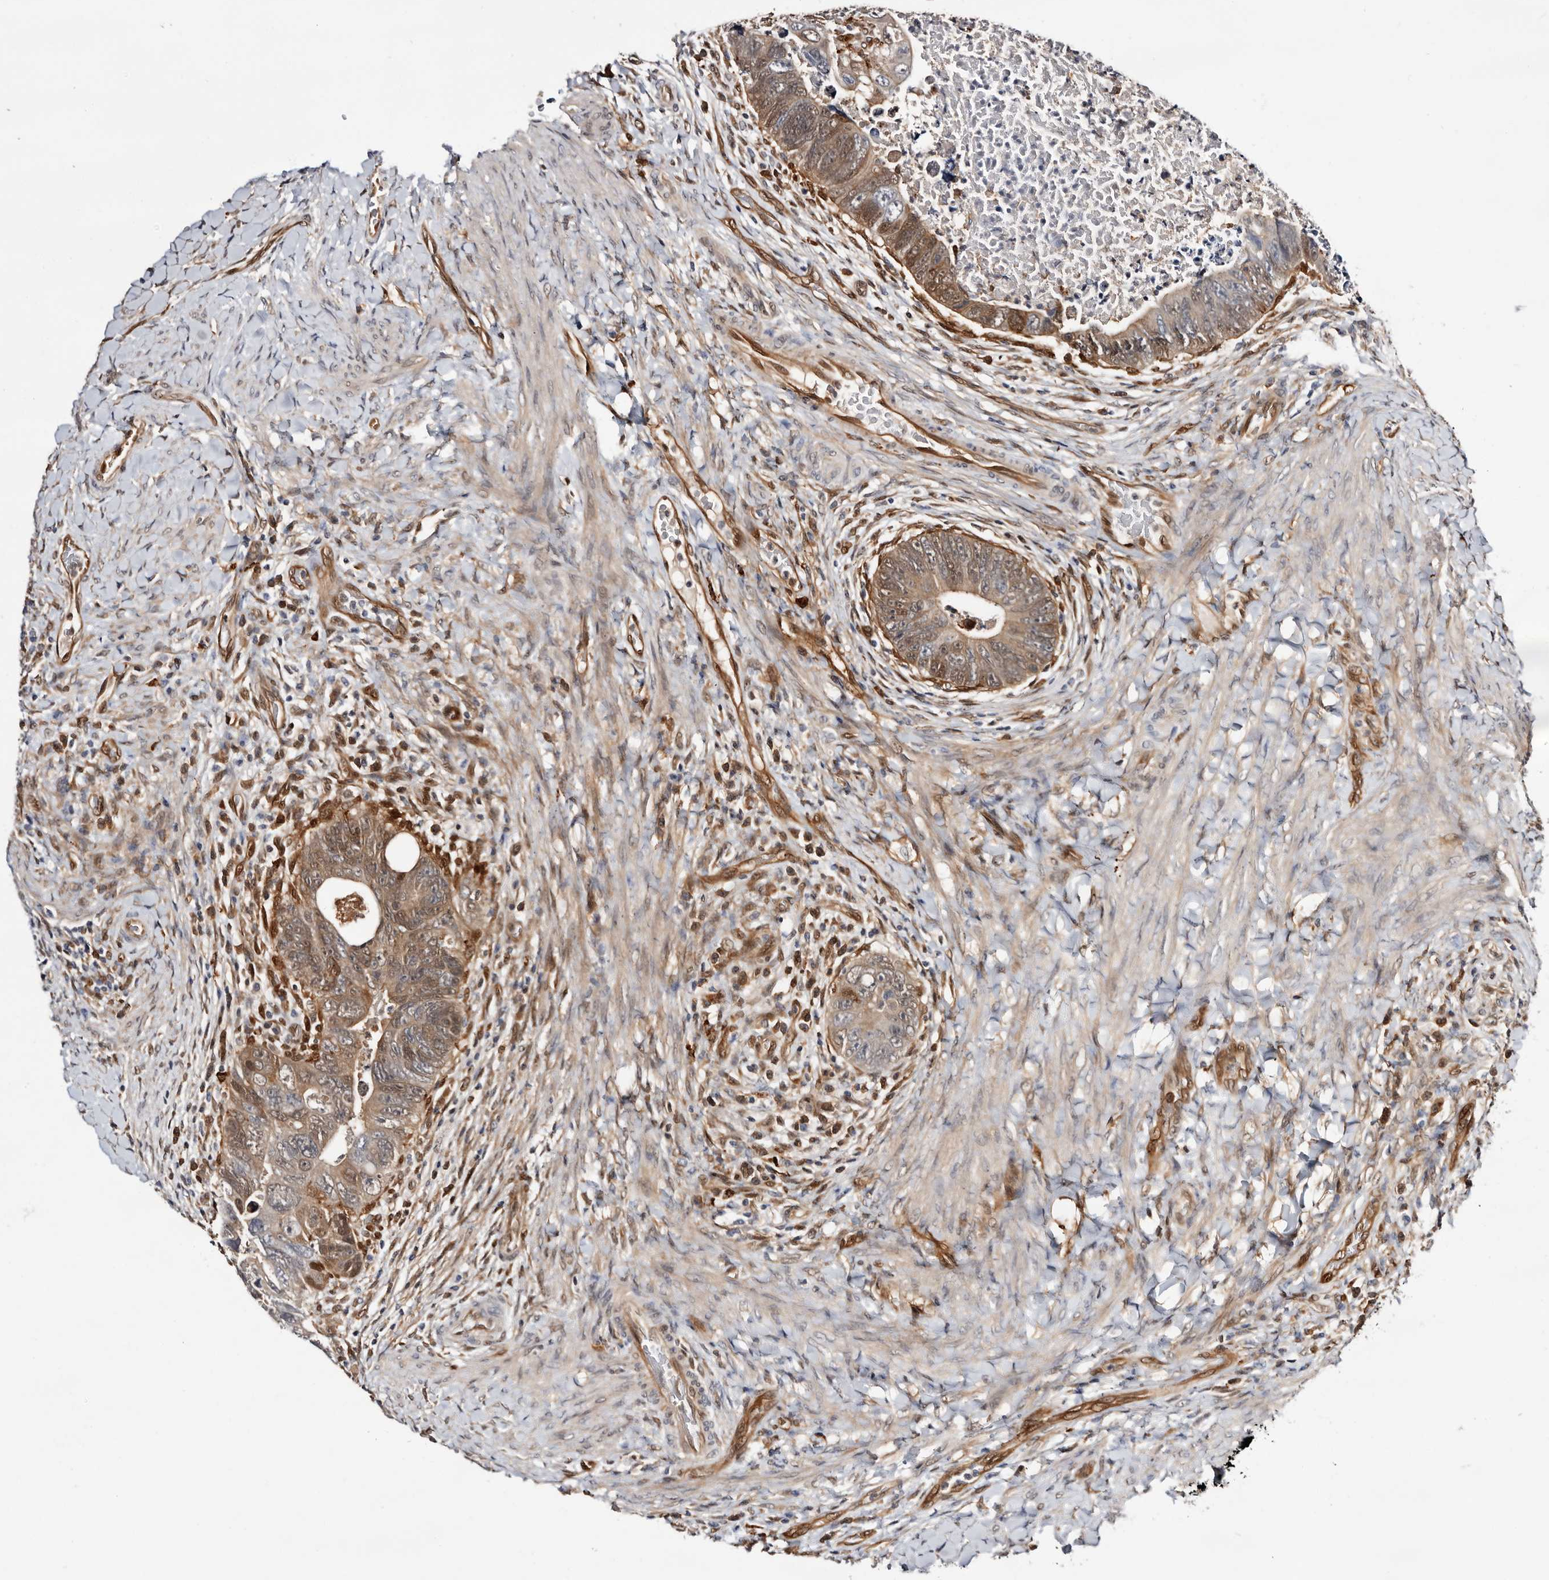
{"staining": {"intensity": "moderate", "quantity": "<25%", "location": "cytoplasmic/membranous,nuclear"}, "tissue": "colorectal cancer", "cell_type": "Tumor cells", "image_type": "cancer", "snomed": [{"axis": "morphology", "description": "Adenocarcinoma, NOS"}, {"axis": "topography", "description": "Rectum"}], "caption": "Immunohistochemistry (DAB (3,3'-diaminobenzidine)) staining of human adenocarcinoma (colorectal) exhibits moderate cytoplasmic/membranous and nuclear protein positivity in approximately <25% of tumor cells.", "gene": "TP53I3", "patient": {"sex": "male", "age": 59}}